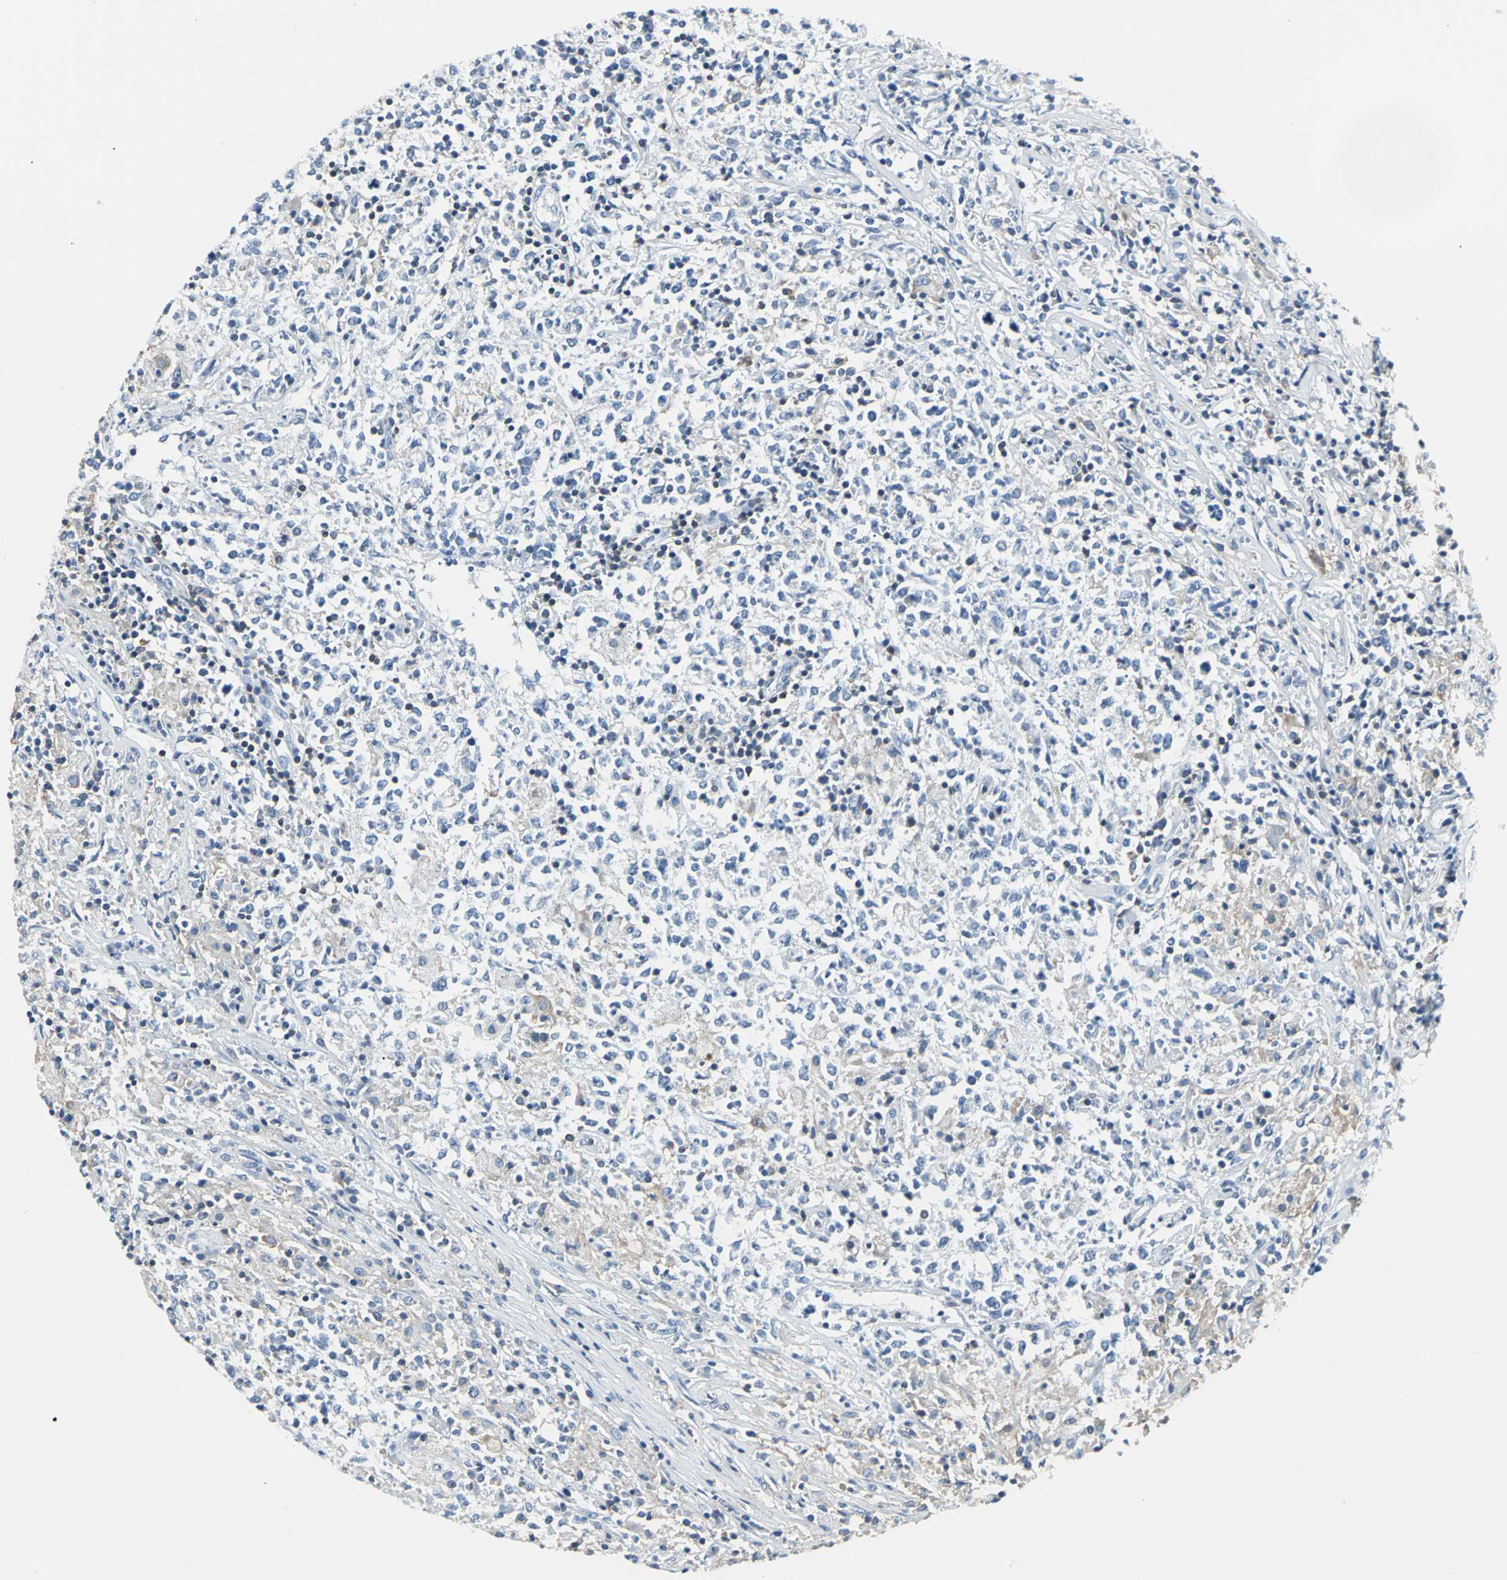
{"staining": {"intensity": "negative", "quantity": "none", "location": "none"}, "tissue": "lymphoma", "cell_type": "Tumor cells", "image_type": "cancer", "snomed": [{"axis": "morphology", "description": "Malignant lymphoma, non-Hodgkin's type, High grade"}, {"axis": "topography", "description": "Lymph node"}], "caption": "Histopathology image shows no protein expression in tumor cells of high-grade malignant lymphoma, non-Hodgkin's type tissue. Nuclei are stained in blue.", "gene": "IQGAP2", "patient": {"sex": "female", "age": 84}}